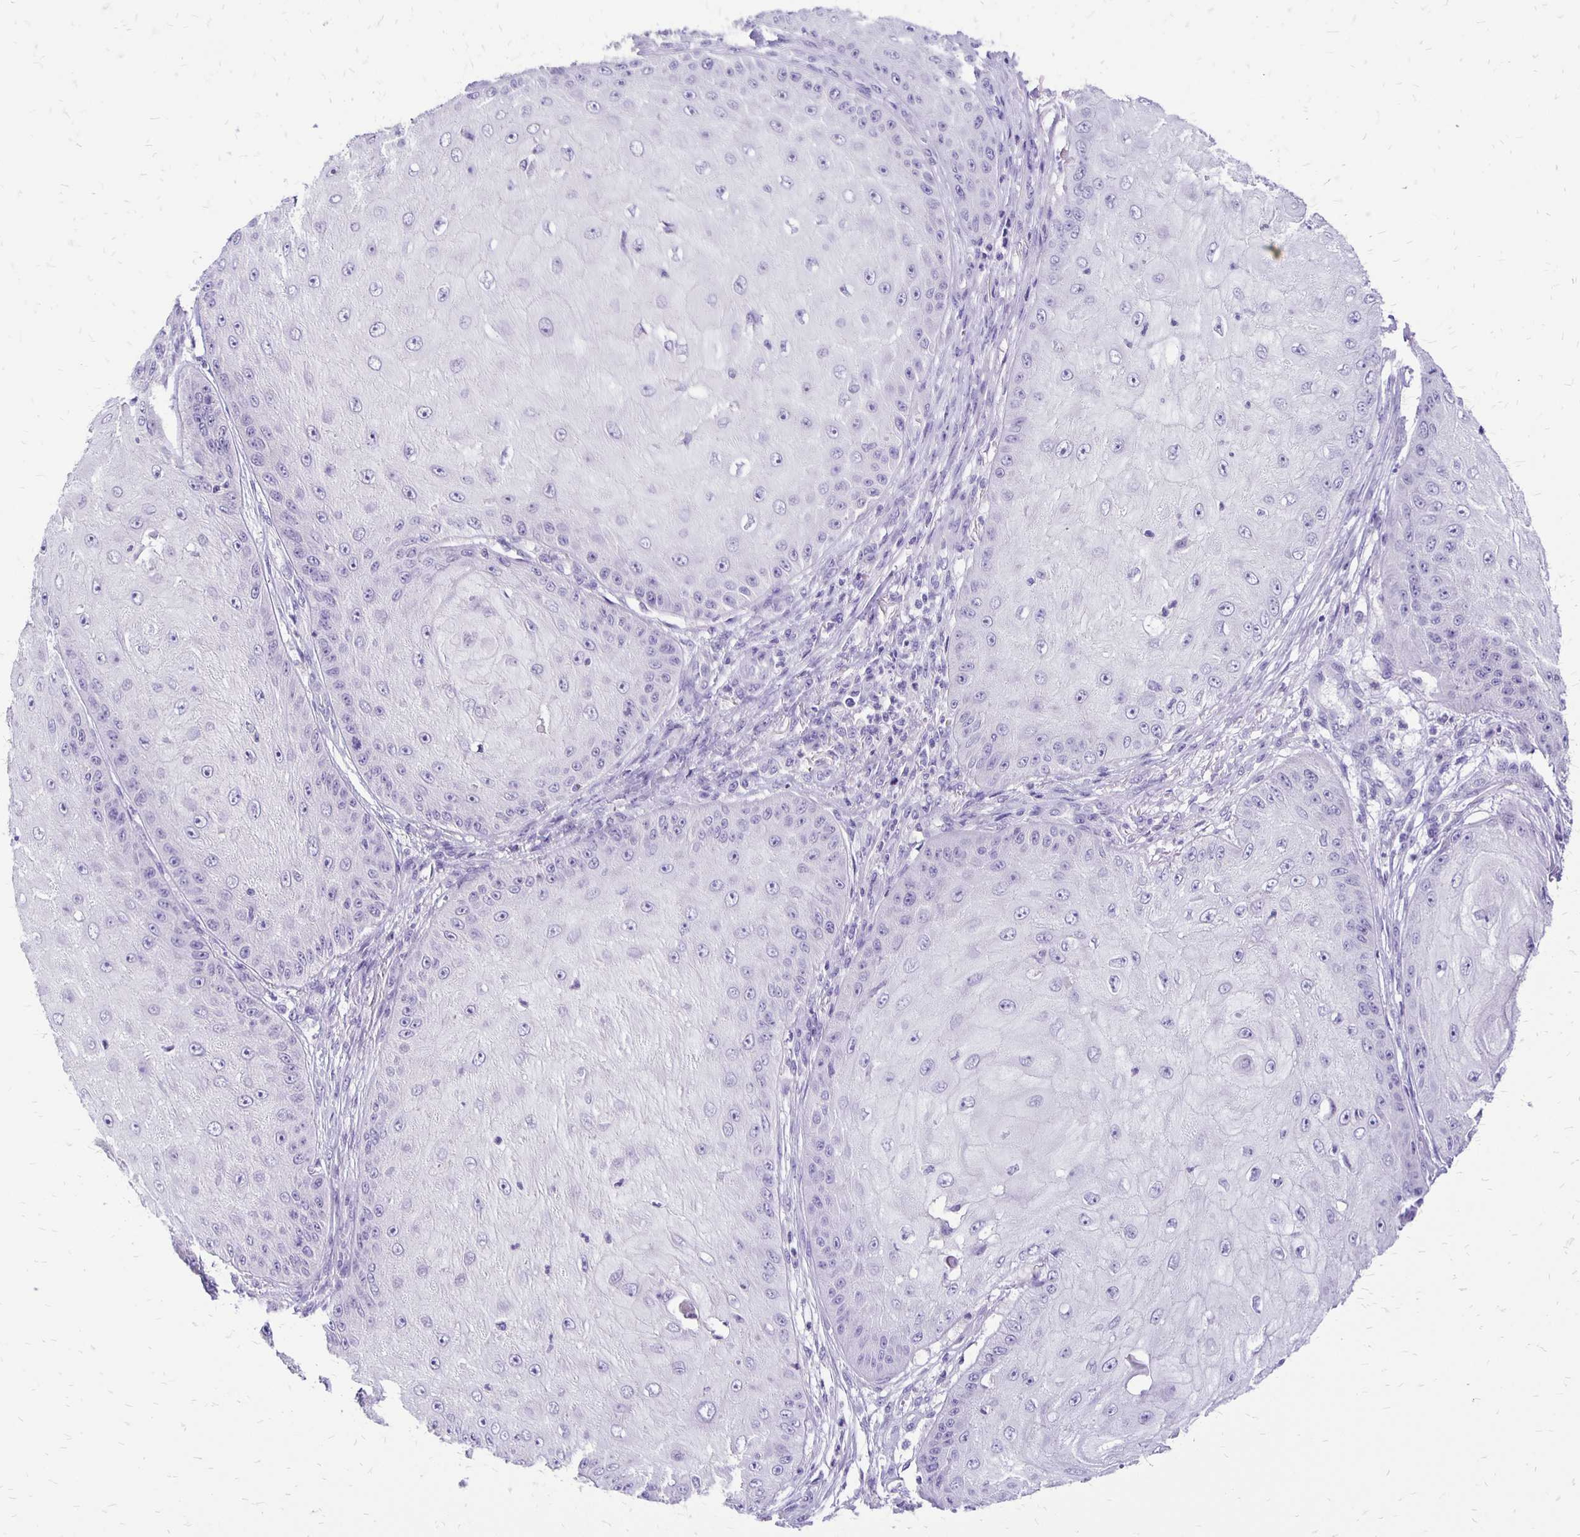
{"staining": {"intensity": "negative", "quantity": "none", "location": "none"}, "tissue": "skin cancer", "cell_type": "Tumor cells", "image_type": "cancer", "snomed": [{"axis": "morphology", "description": "Squamous cell carcinoma, NOS"}, {"axis": "topography", "description": "Skin"}], "caption": "A high-resolution image shows immunohistochemistry (IHC) staining of skin cancer, which displays no significant staining in tumor cells. (DAB (3,3'-diaminobenzidine) immunohistochemistry (IHC) visualized using brightfield microscopy, high magnification).", "gene": "ANKRD45", "patient": {"sex": "male", "age": 70}}